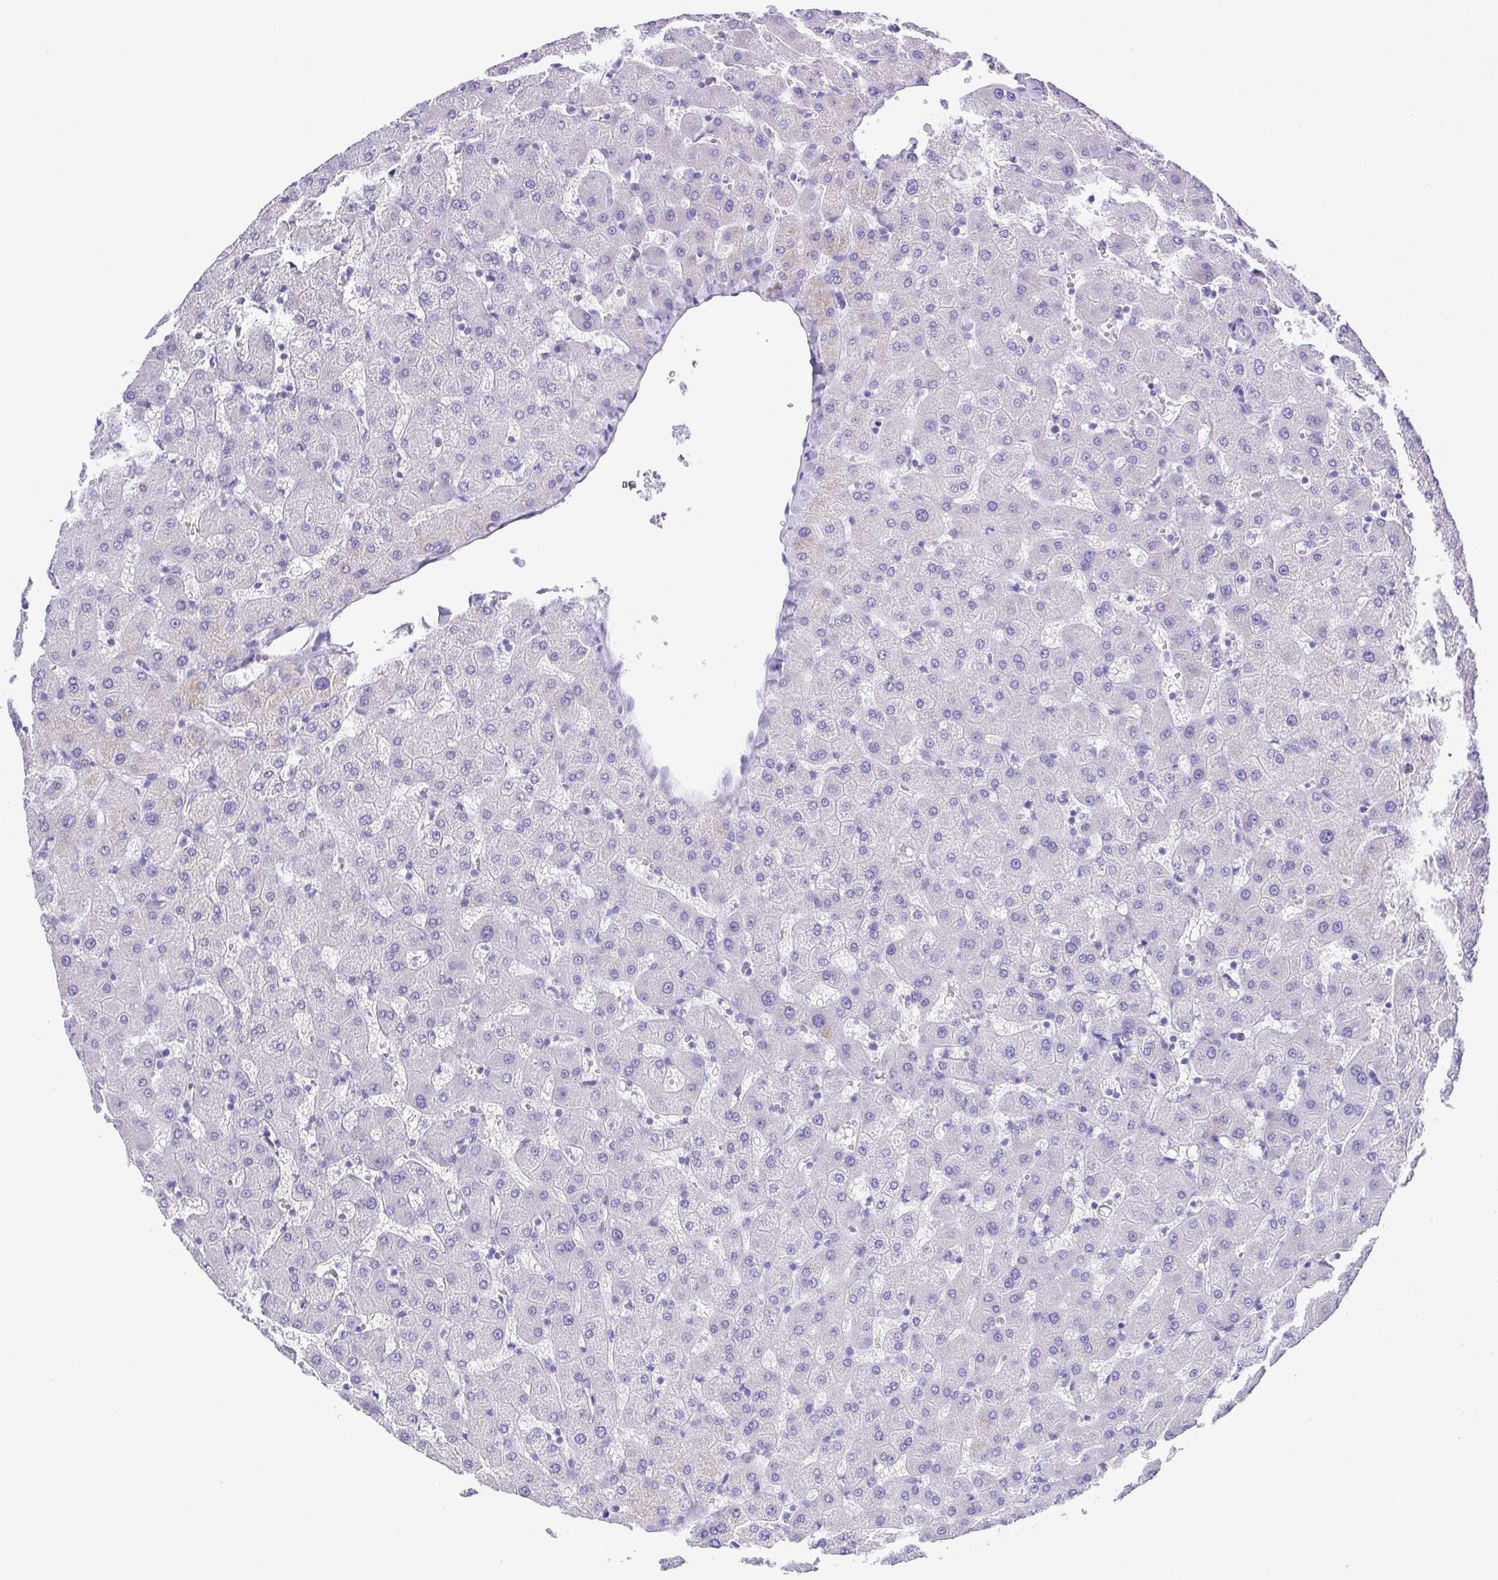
{"staining": {"intensity": "negative", "quantity": "none", "location": "none"}, "tissue": "liver", "cell_type": "Cholangiocytes", "image_type": "normal", "snomed": [{"axis": "morphology", "description": "Normal tissue, NOS"}, {"axis": "topography", "description": "Liver"}], "caption": "Cholangiocytes are negative for protein expression in benign human liver. (DAB immunohistochemistry, high magnification).", "gene": "PAK3", "patient": {"sex": "female", "age": 63}}